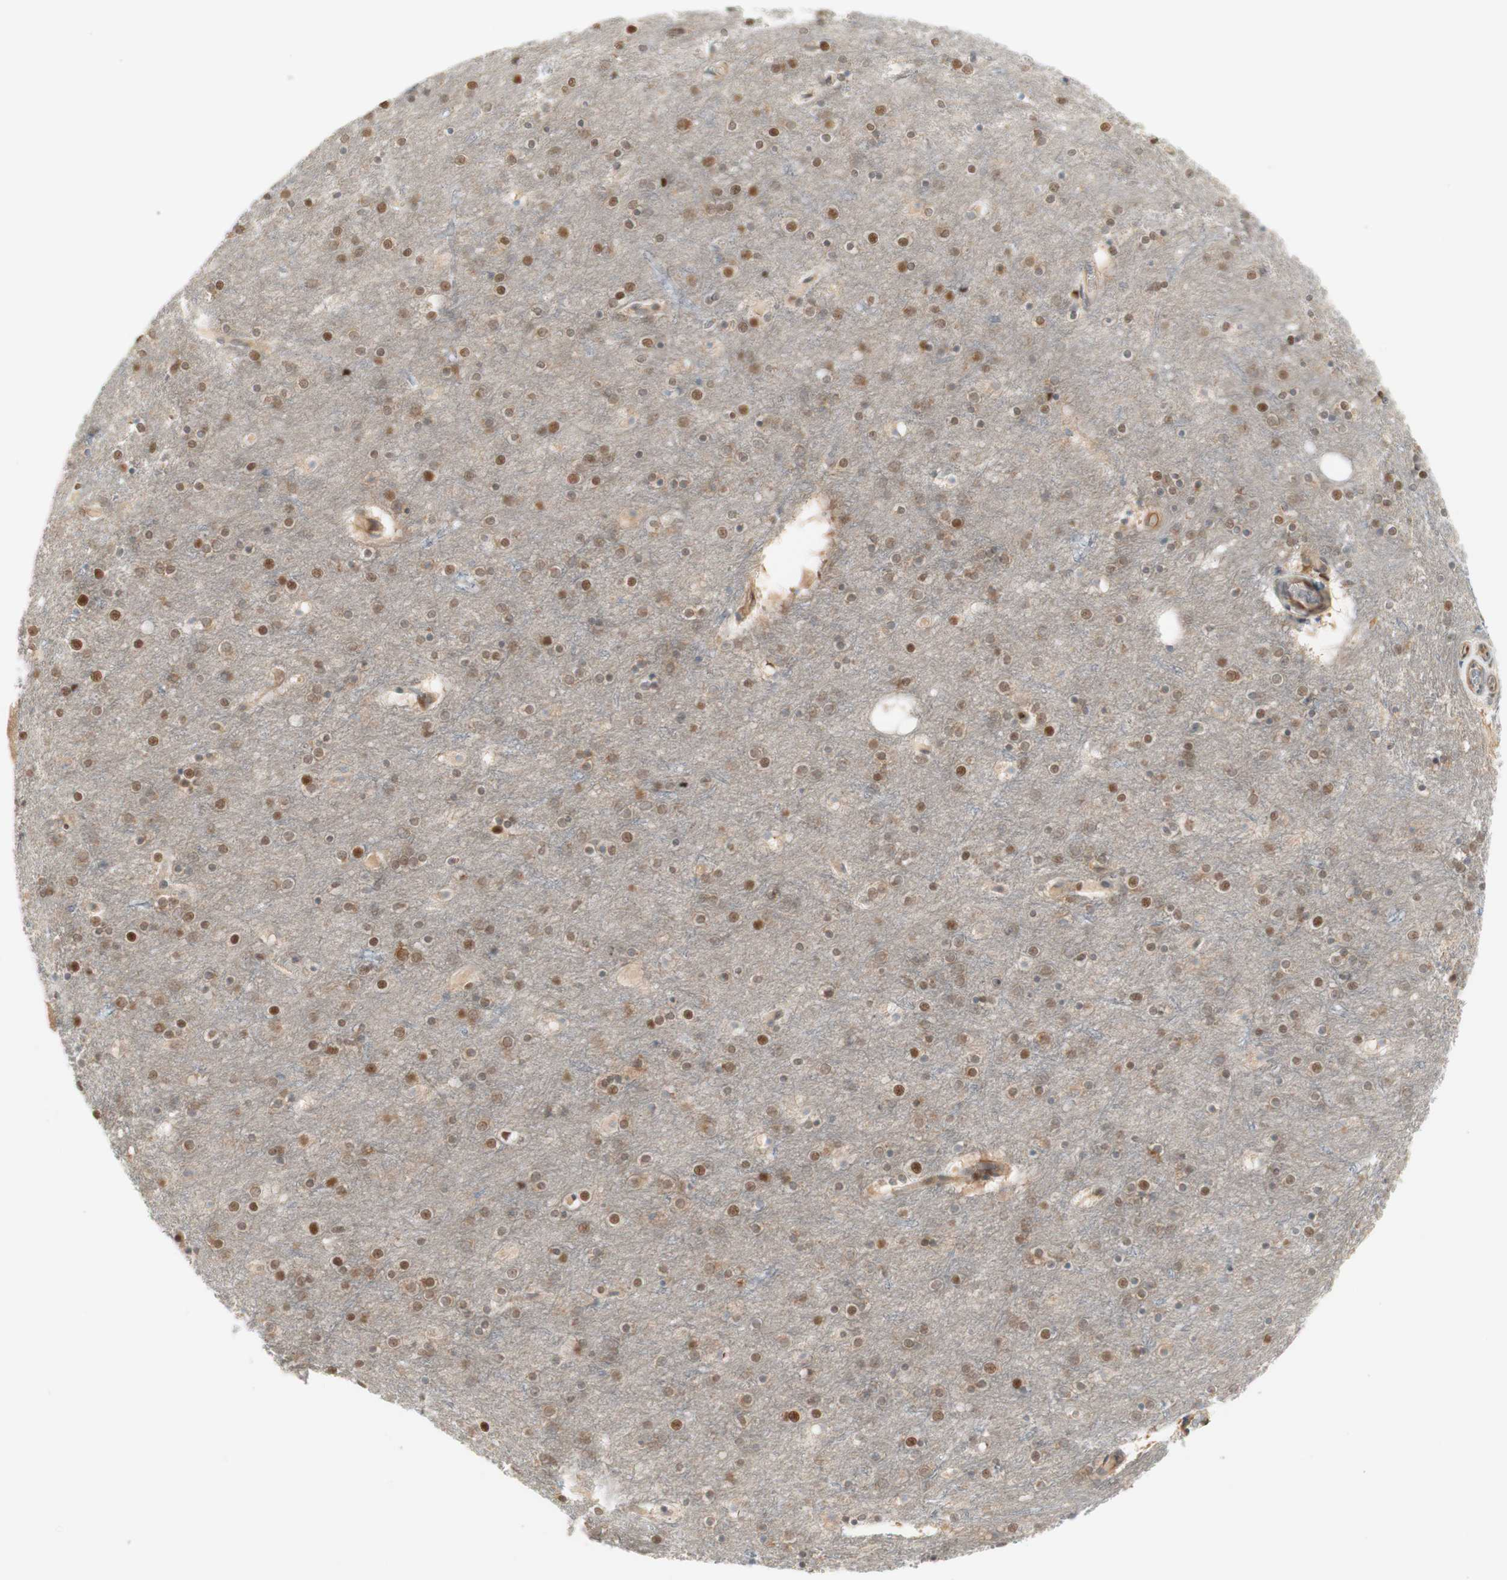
{"staining": {"intensity": "negative", "quantity": "none", "location": "none"}, "tissue": "cerebral cortex", "cell_type": "Endothelial cells", "image_type": "normal", "snomed": [{"axis": "morphology", "description": "Normal tissue, NOS"}, {"axis": "topography", "description": "Cerebral cortex"}], "caption": "DAB immunohistochemical staining of benign human cerebral cortex demonstrates no significant staining in endothelial cells. The staining was performed using DAB (3,3'-diaminobenzidine) to visualize the protein expression in brown, while the nuclei were stained in blue with hematoxylin (Magnification: 20x).", "gene": "RFNG", "patient": {"sex": "female", "age": 54}}